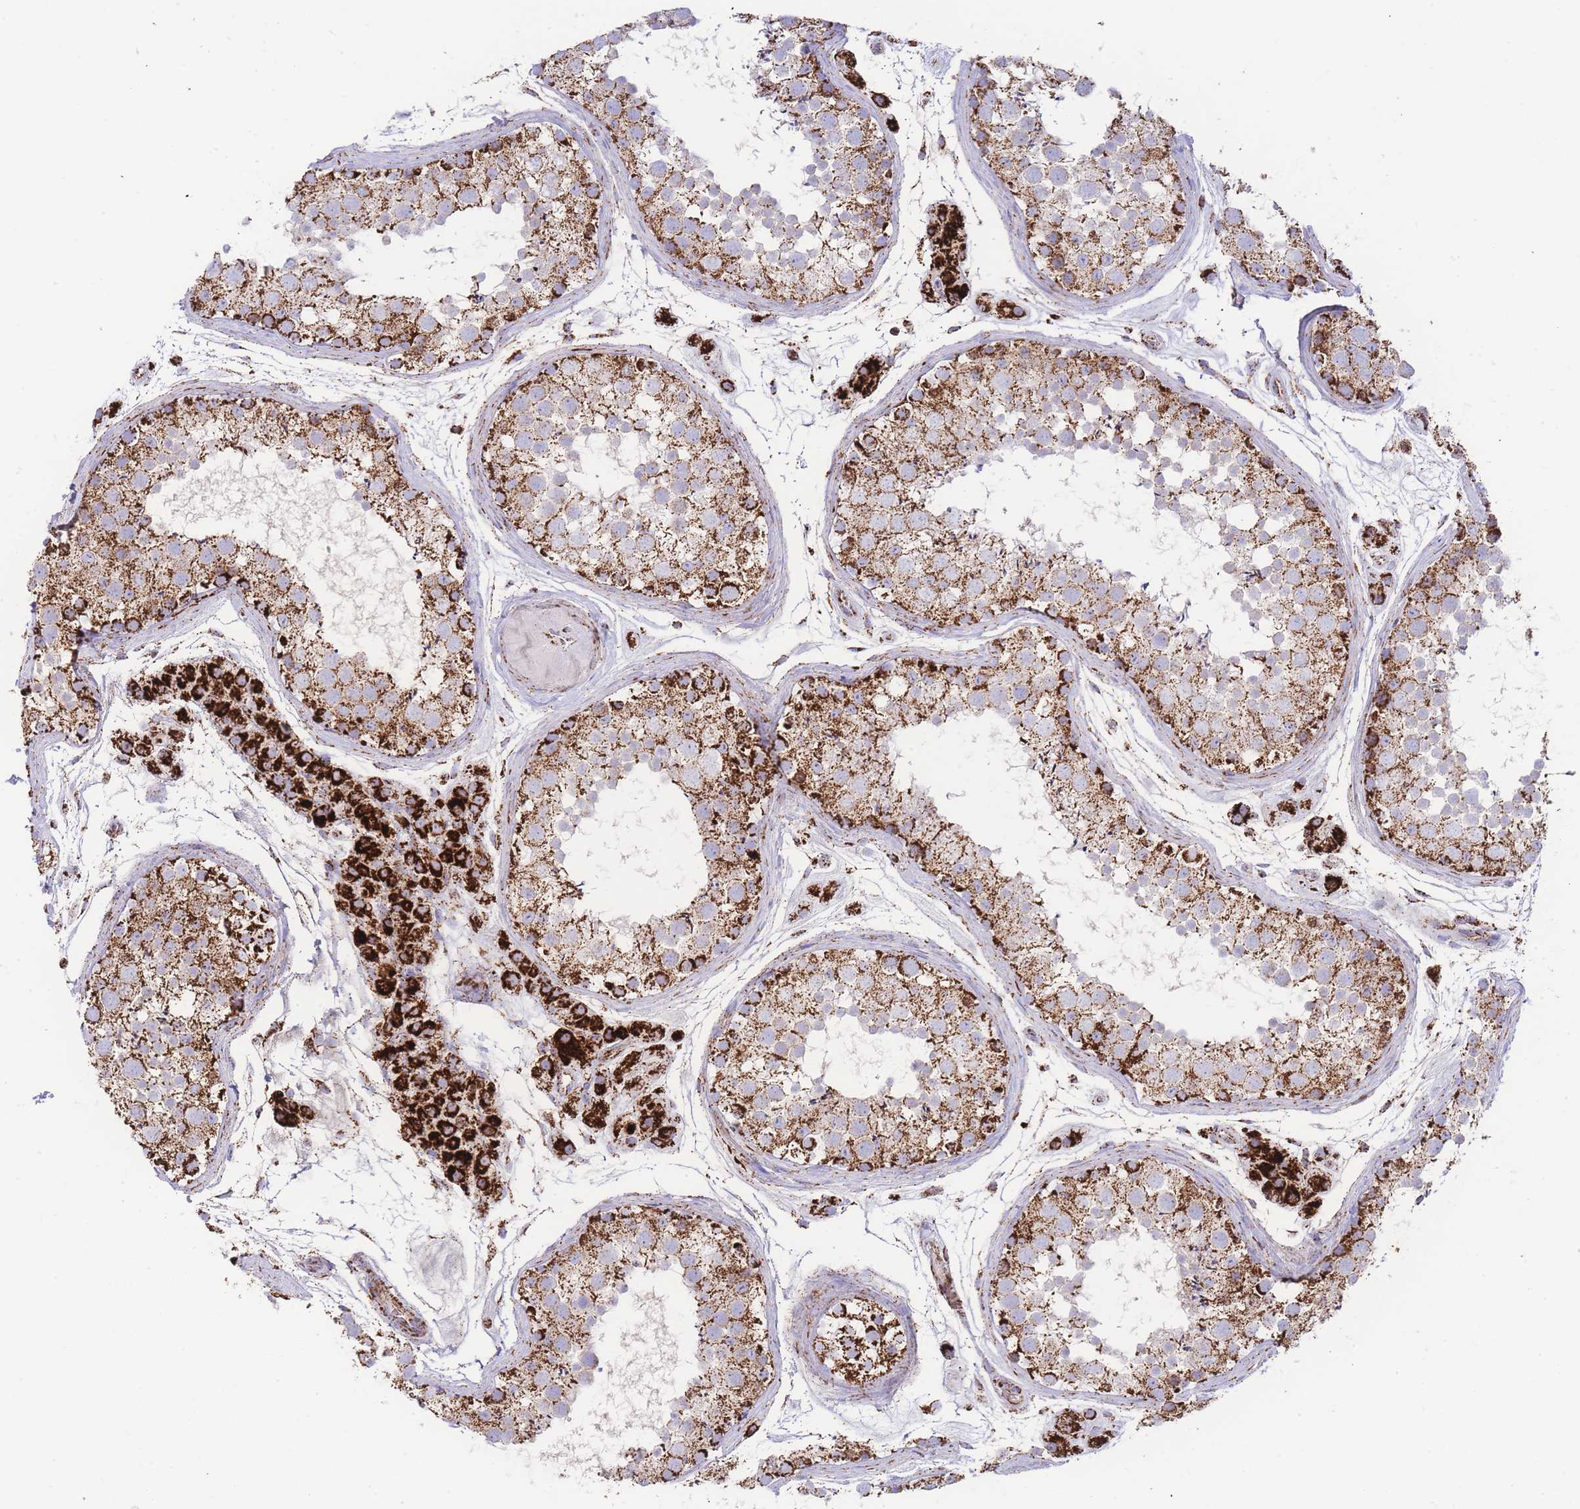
{"staining": {"intensity": "strong", "quantity": ">75%", "location": "cytoplasmic/membranous"}, "tissue": "testis", "cell_type": "Cells in seminiferous ducts", "image_type": "normal", "snomed": [{"axis": "morphology", "description": "Normal tissue, NOS"}, {"axis": "topography", "description": "Testis"}], "caption": "Immunohistochemistry (DAB (3,3'-diaminobenzidine)) staining of unremarkable testis exhibits strong cytoplasmic/membranous protein positivity in approximately >75% of cells in seminiferous ducts. Immunohistochemistry stains the protein of interest in brown and the nuclei are stained blue.", "gene": "GSTM1", "patient": {"sex": "male", "age": 41}}